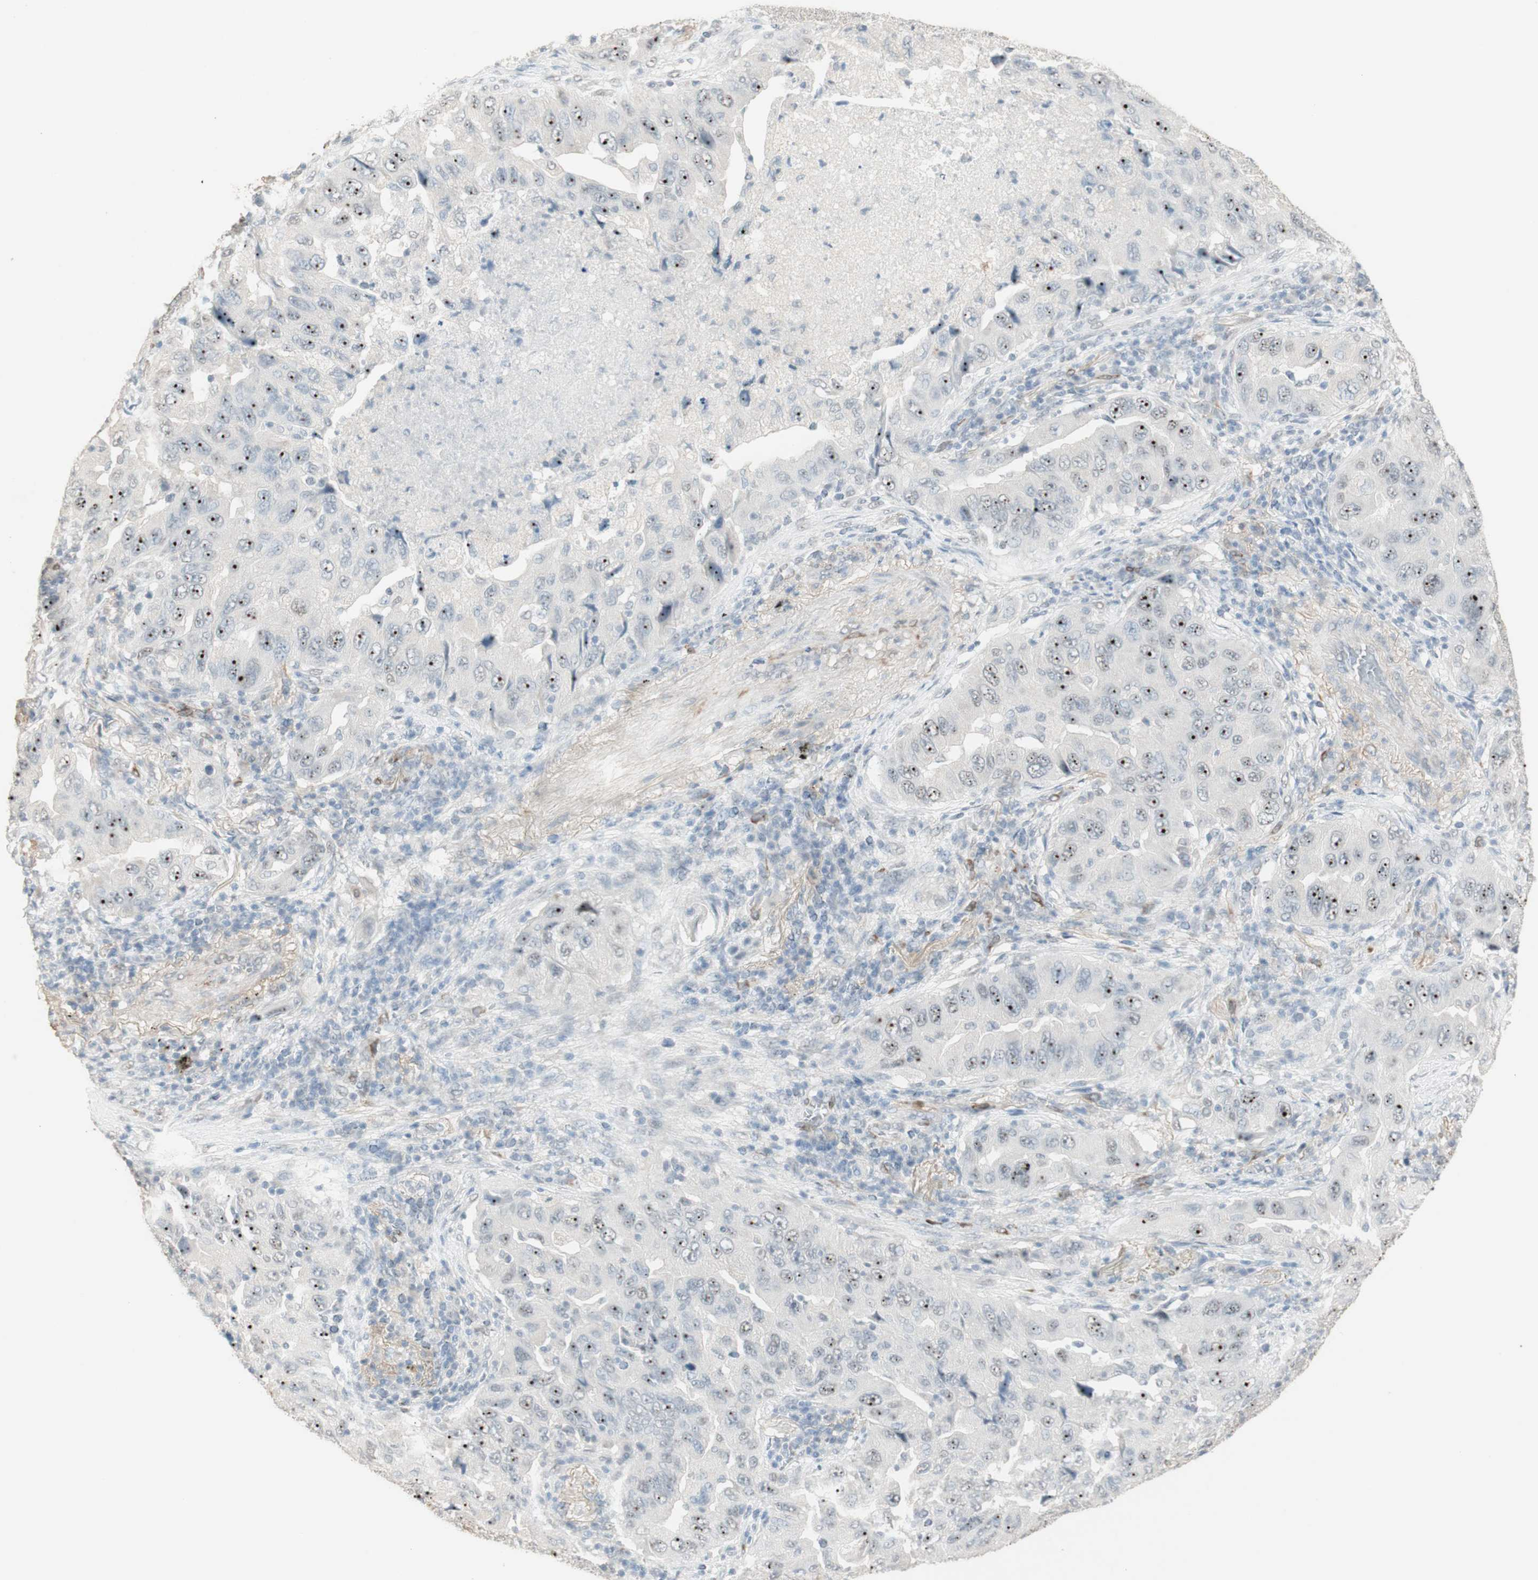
{"staining": {"intensity": "negative", "quantity": "none", "location": "none"}, "tissue": "lung cancer", "cell_type": "Tumor cells", "image_type": "cancer", "snomed": [{"axis": "morphology", "description": "Adenocarcinoma, NOS"}, {"axis": "topography", "description": "Lung"}], "caption": "This is a histopathology image of immunohistochemistry staining of lung cancer (adenocarcinoma), which shows no positivity in tumor cells.", "gene": "MUC3A", "patient": {"sex": "female", "age": 65}}